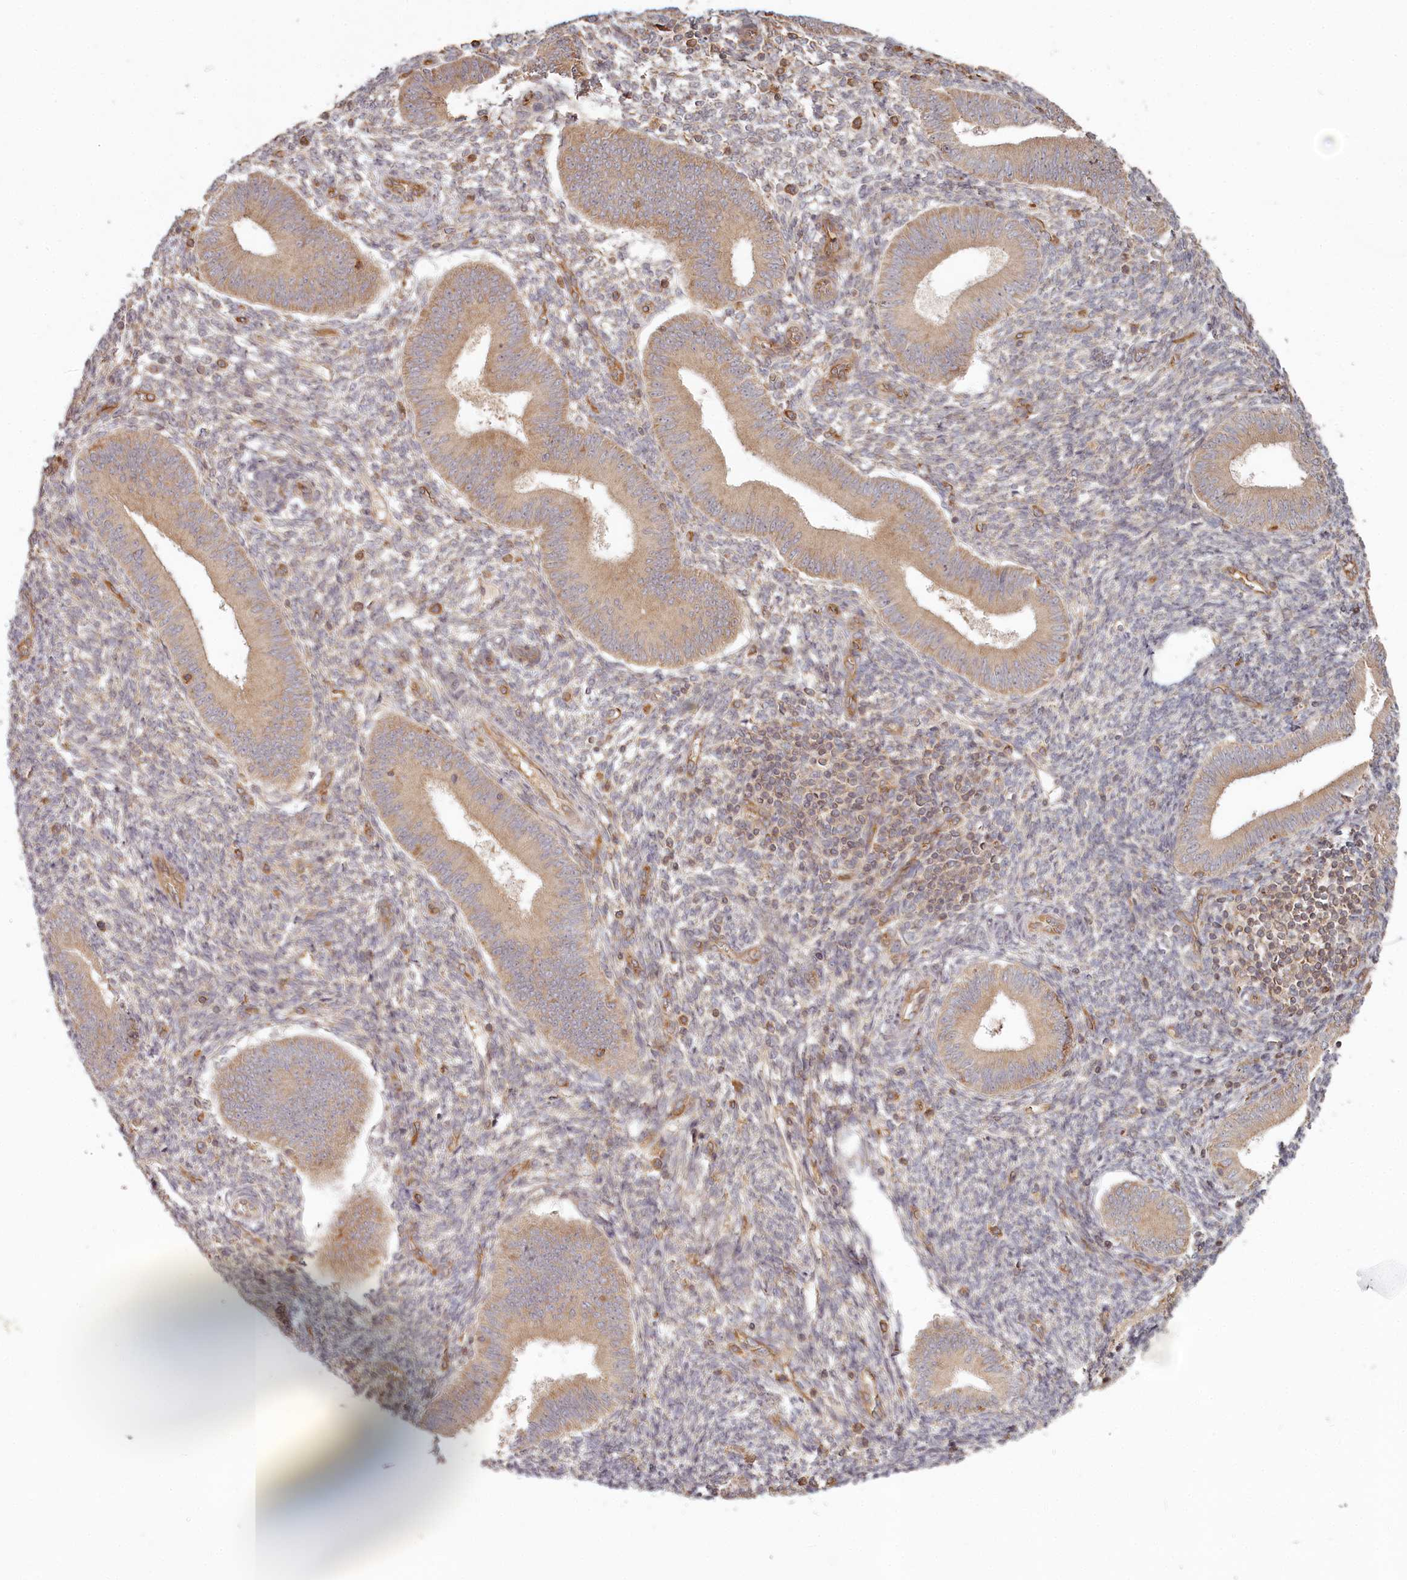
{"staining": {"intensity": "negative", "quantity": "none", "location": "none"}, "tissue": "endometrium", "cell_type": "Cells in endometrial stroma", "image_type": "normal", "snomed": [{"axis": "morphology", "description": "Normal tissue, NOS"}, {"axis": "topography", "description": "Uterus"}, {"axis": "topography", "description": "Endometrium"}], "caption": "Cells in endometrial stroma show no significant expression in unremarkable endometrium.", "gene": "TMIE", "patient": {"sex": "female", "age": 48}}